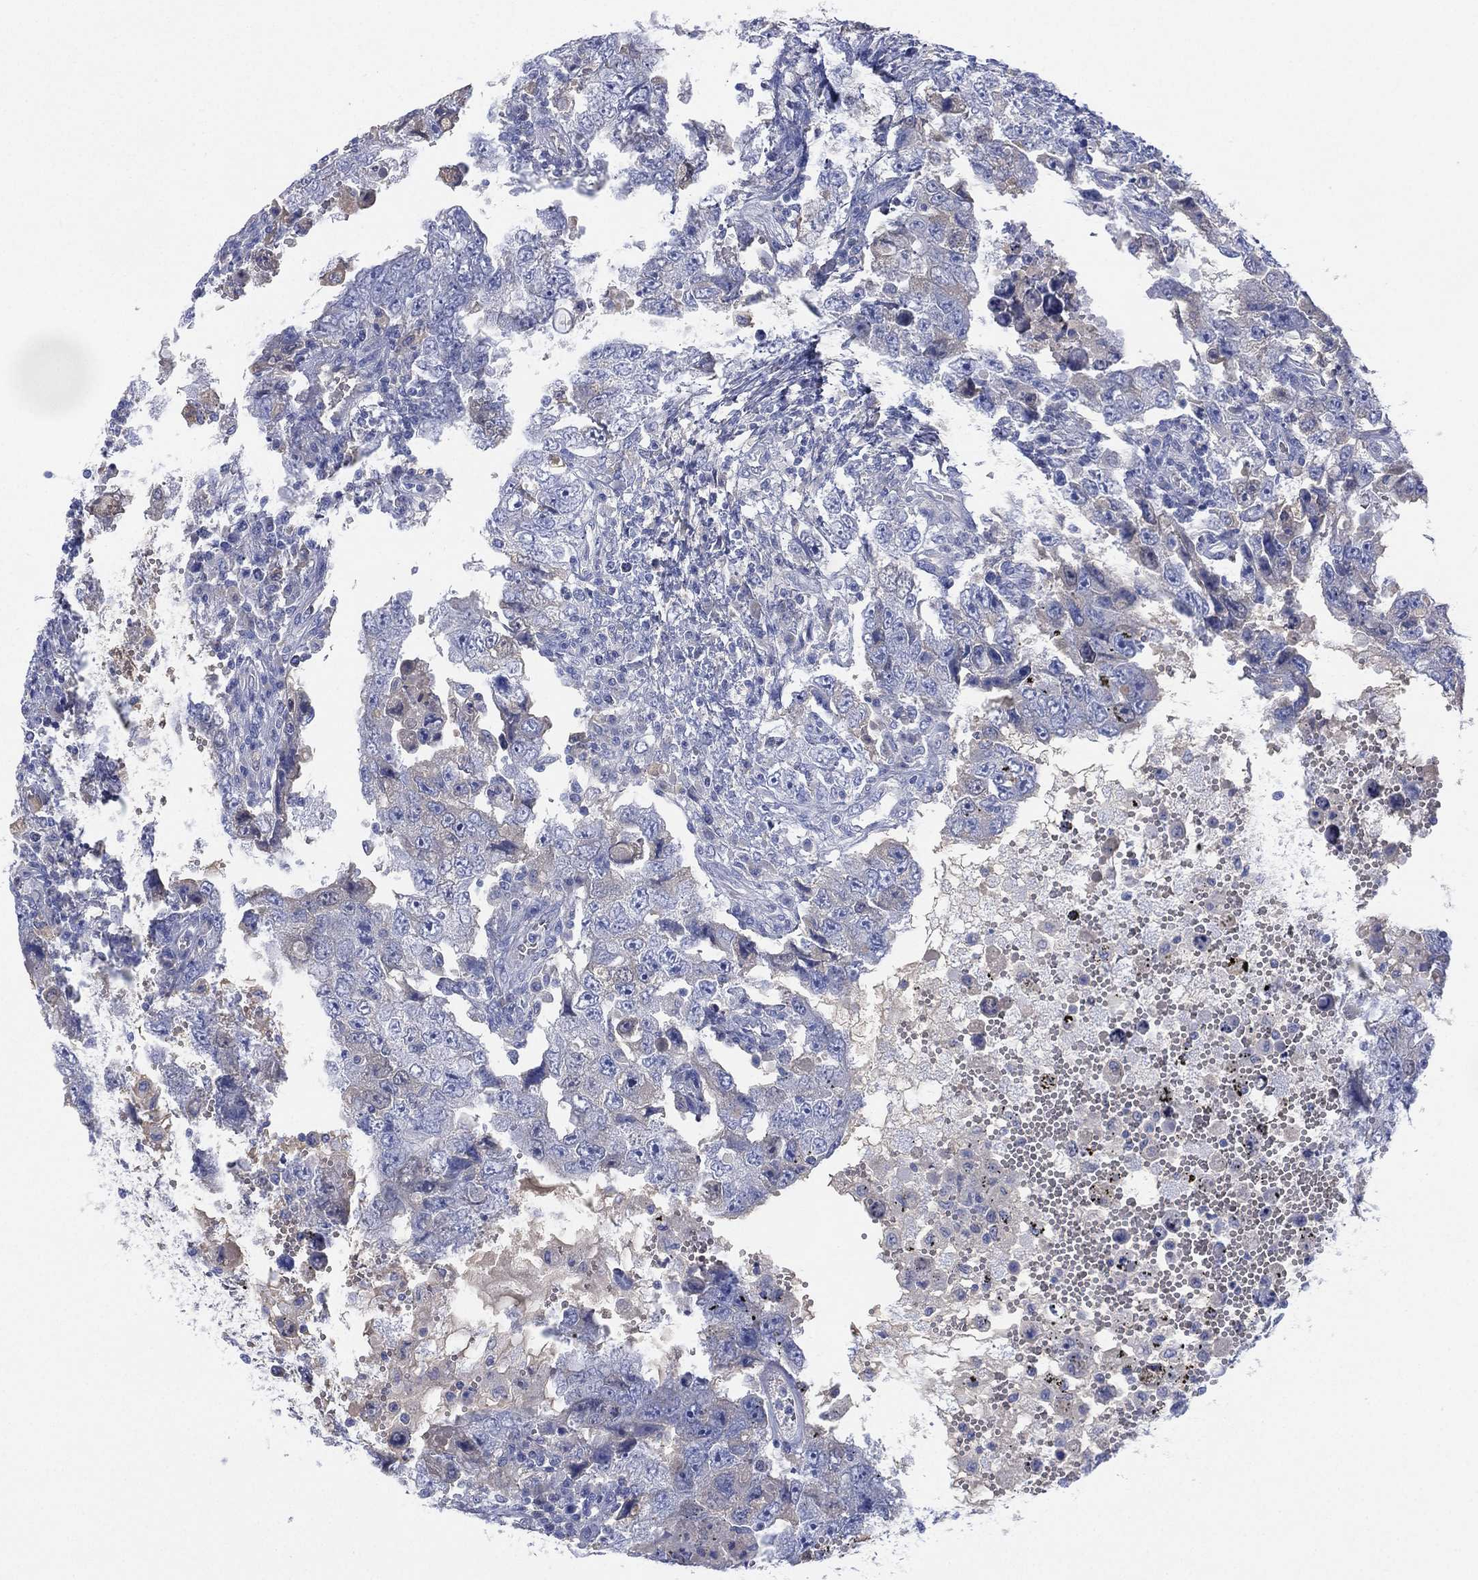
{"staining": {"intensity": "negative", "quantity": "none", "location": "none"}, "tissue": "testis cancer", "cell_type": "Tumor cells", "image_type": "cancer", "snomed": [{"axis": "morphology", "description": "Carcinoma, Embryonal, NOS"}, {"axis": "topography", "description": "Testis"}], "caption": "DAB immunohistochemical staining of human testis embryonal carcinoma demonstrates no significant staining in tumor cells.", "gene": "CYP2D6", "patient": {"sex": "male", "age": 26}}